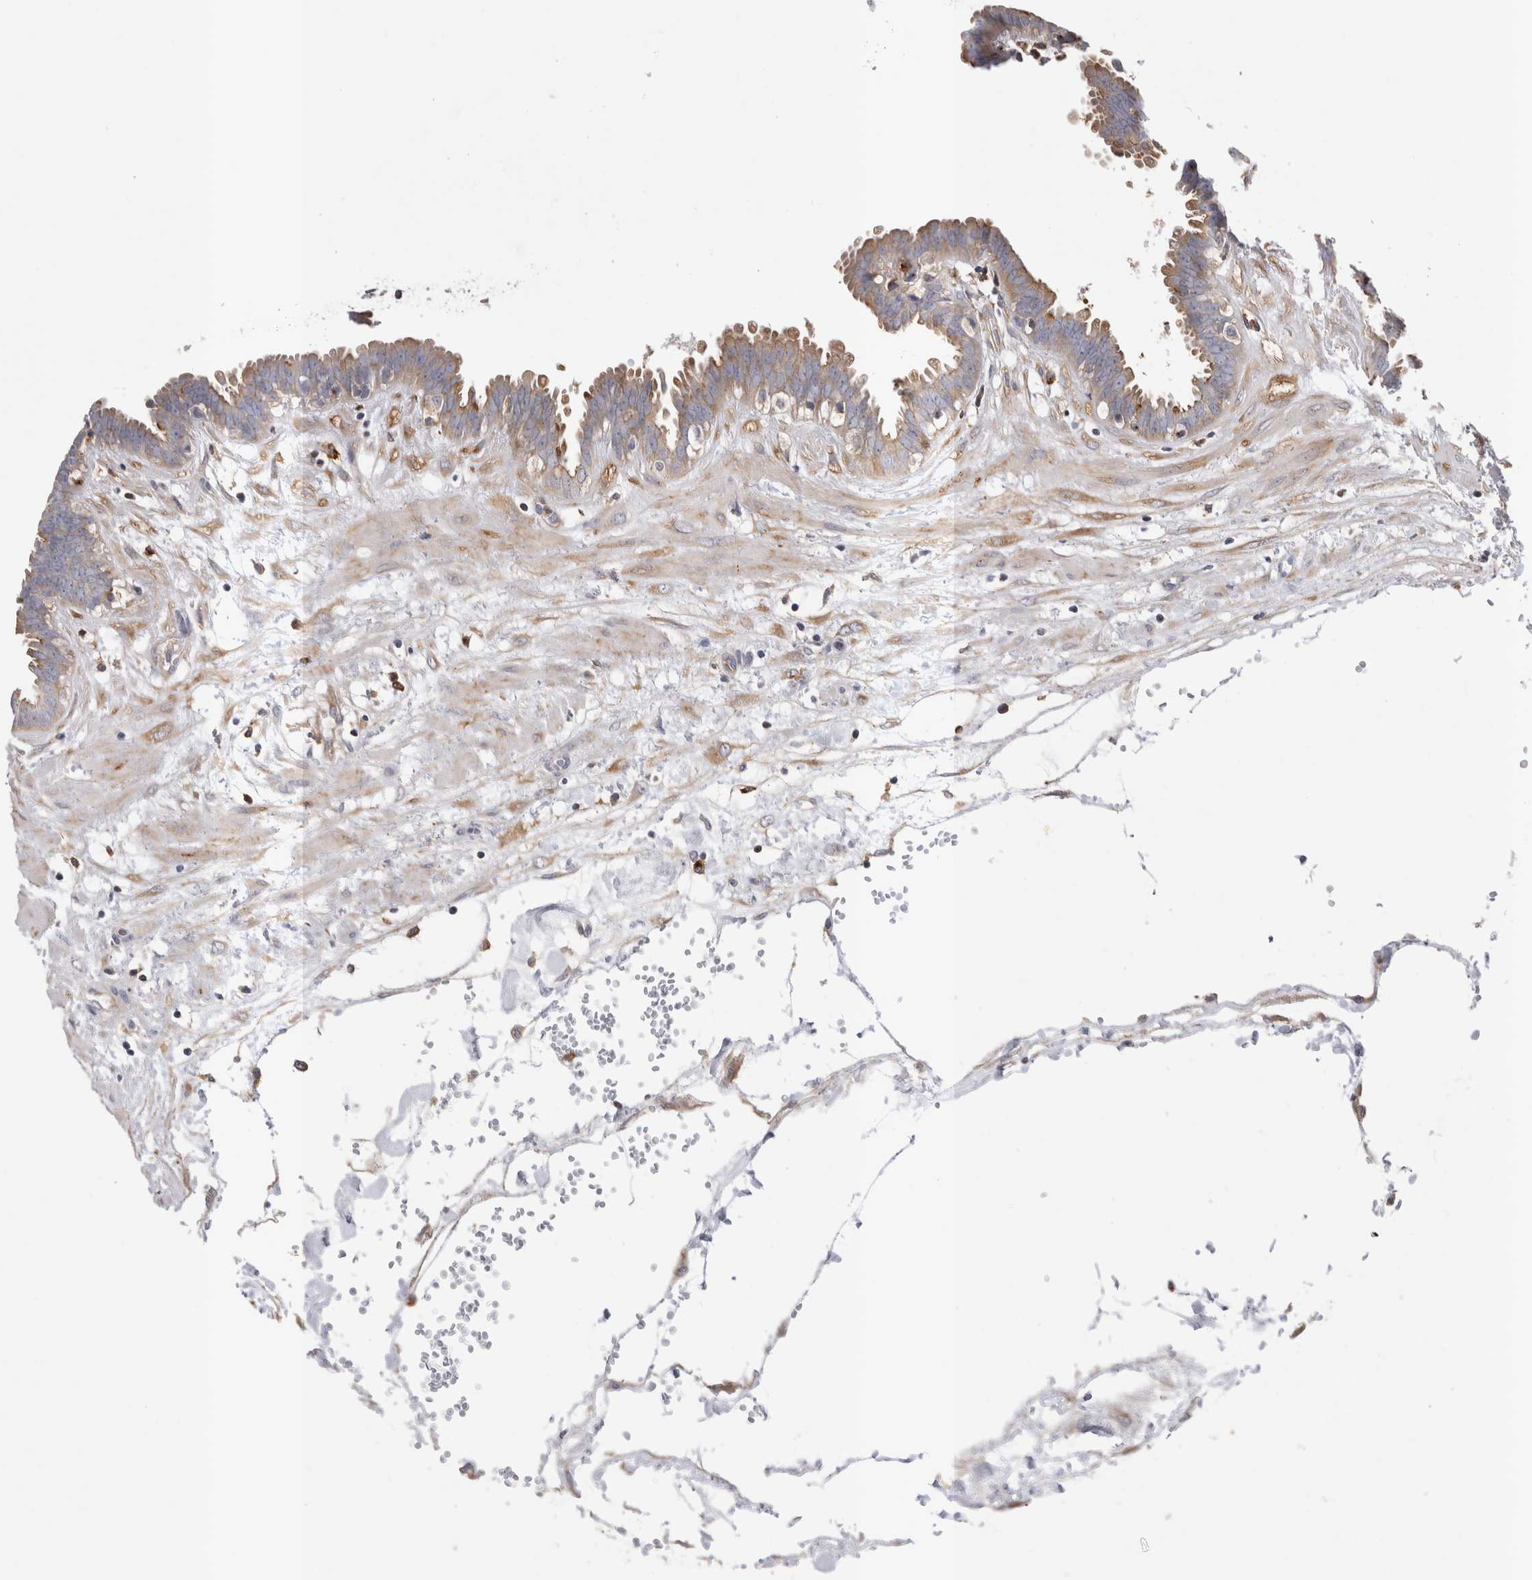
{"staining": {"intensity": "moderate", "quantity": "25%-75%", "location": "cytoplasmic/membranous"}, "tissue": "fallopian tube", "cell_type": "Glandular cells", "image_type": "normal", "snomed": [{"axis": "morphology", "description": "Normal tissue, NOS"}, {"axis": "topography", "description": "Fallopian tube"}, {"axis": "topography", "description": "Placenta"}], "caption": "Protein analysis of normal fallopian tube demonstrates moderate cytoplasmic/membranous expression in approximately 25%-75% of glandular cells. (DAB = brown stain, brightfield microscopy at high magnification).", "gene": "RAB11FIP1", "patient": {"sex": "female", "age": 32}}